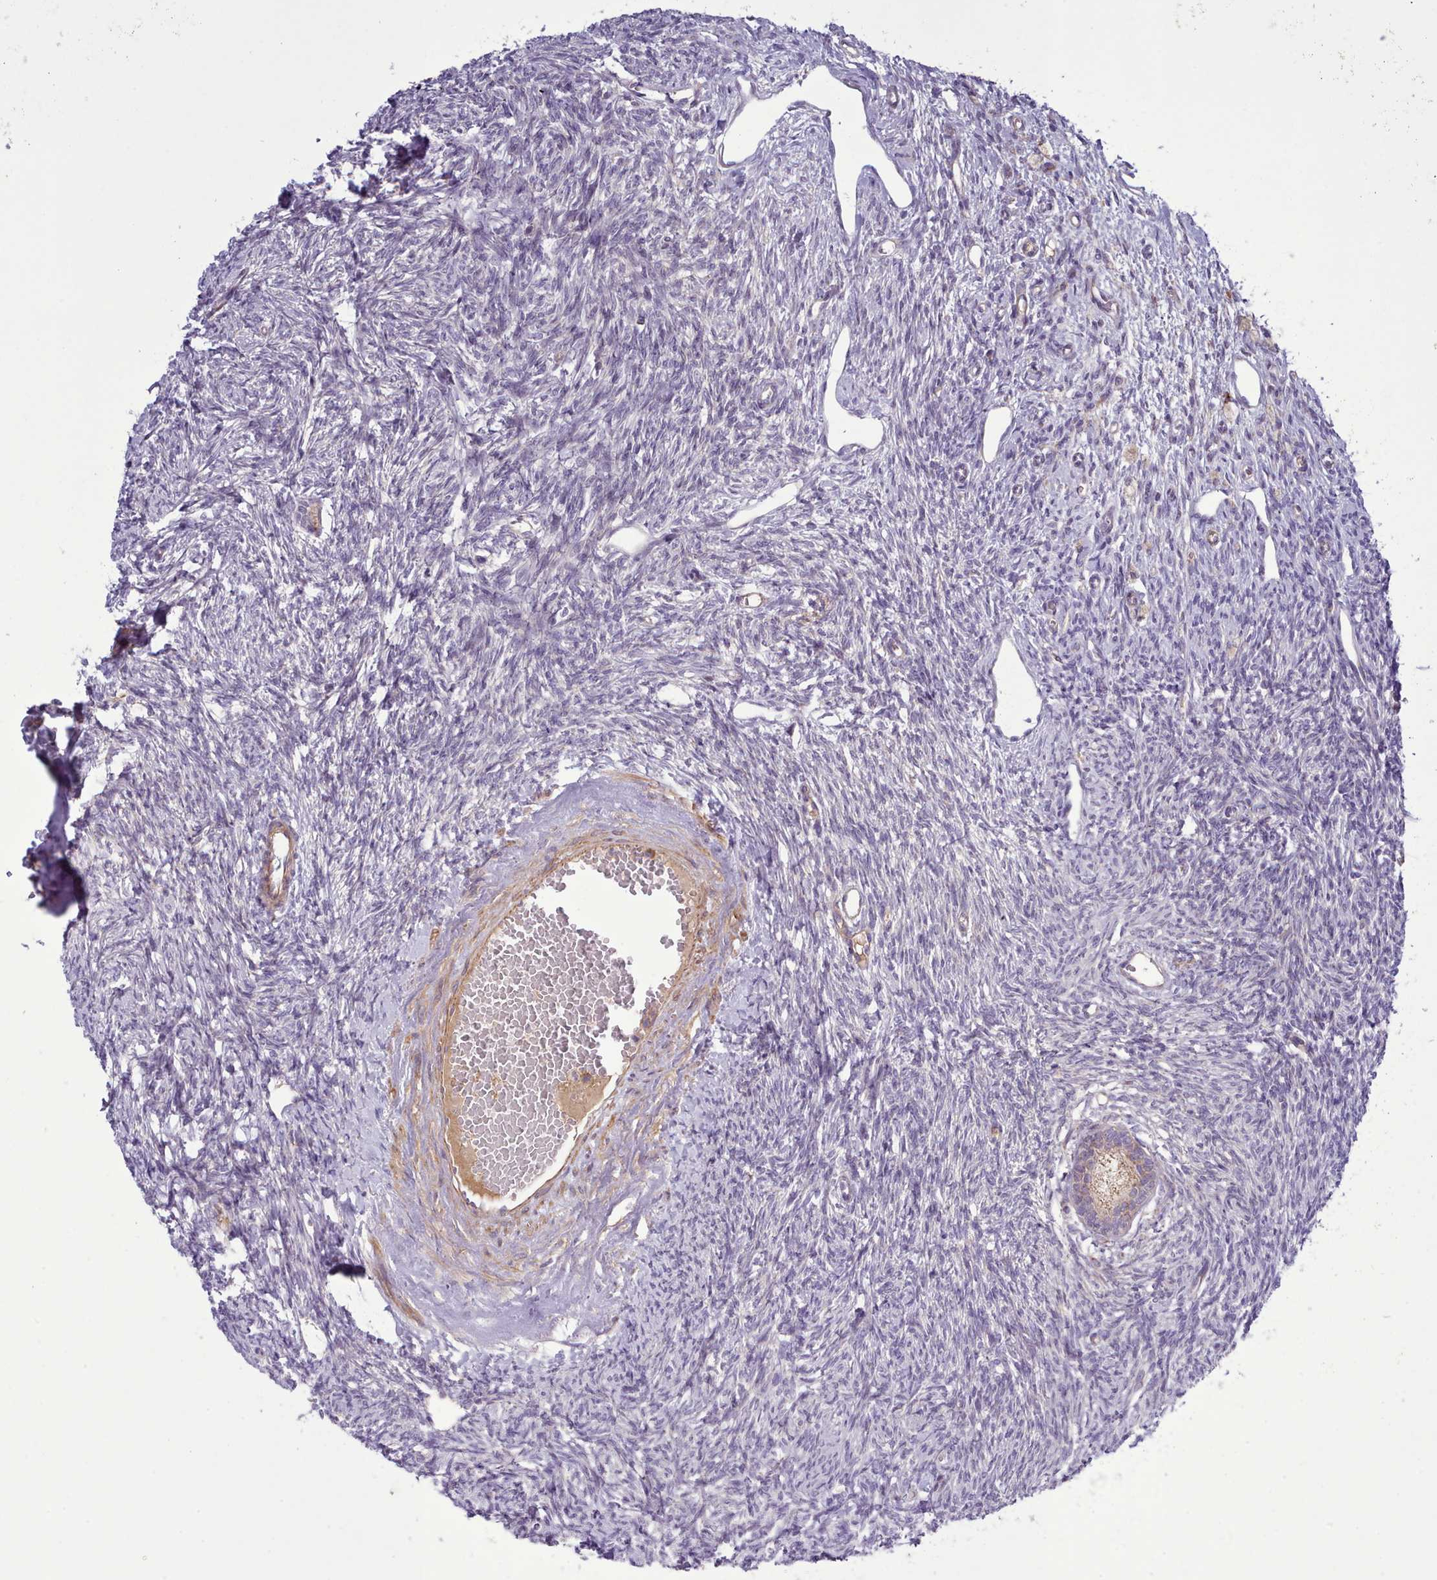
{"staining": {"intensity": "moderate", "quantity": "25%-75%", "location": "cytoplasmic/membranous"}, "tissue": "ovary", "cell_type": "Follicle cells", "image_type": "normal", "snomed": [{"axis": "morphology", "description": "Normal tissue, NOS"}, {"axis": "morphology", "description": "Cyst, NOS"}, {"axis": "topography", "description": "Ovary"}], "caption": "Immunohistochemistry (IHC) staining of benign ovary, which shows medium levels of moderate cytoplasmic/membranous expression in about 25%-75% of follicle cells indicating moderate cytoplasmic/membranous protein positivity. The staining was performed using DAB (brown) for protein detection and nuclei were counterstained in hematoxylin (blue).", "gene": "TENT4B", "patient": {"sex": "female", "age": 33}}